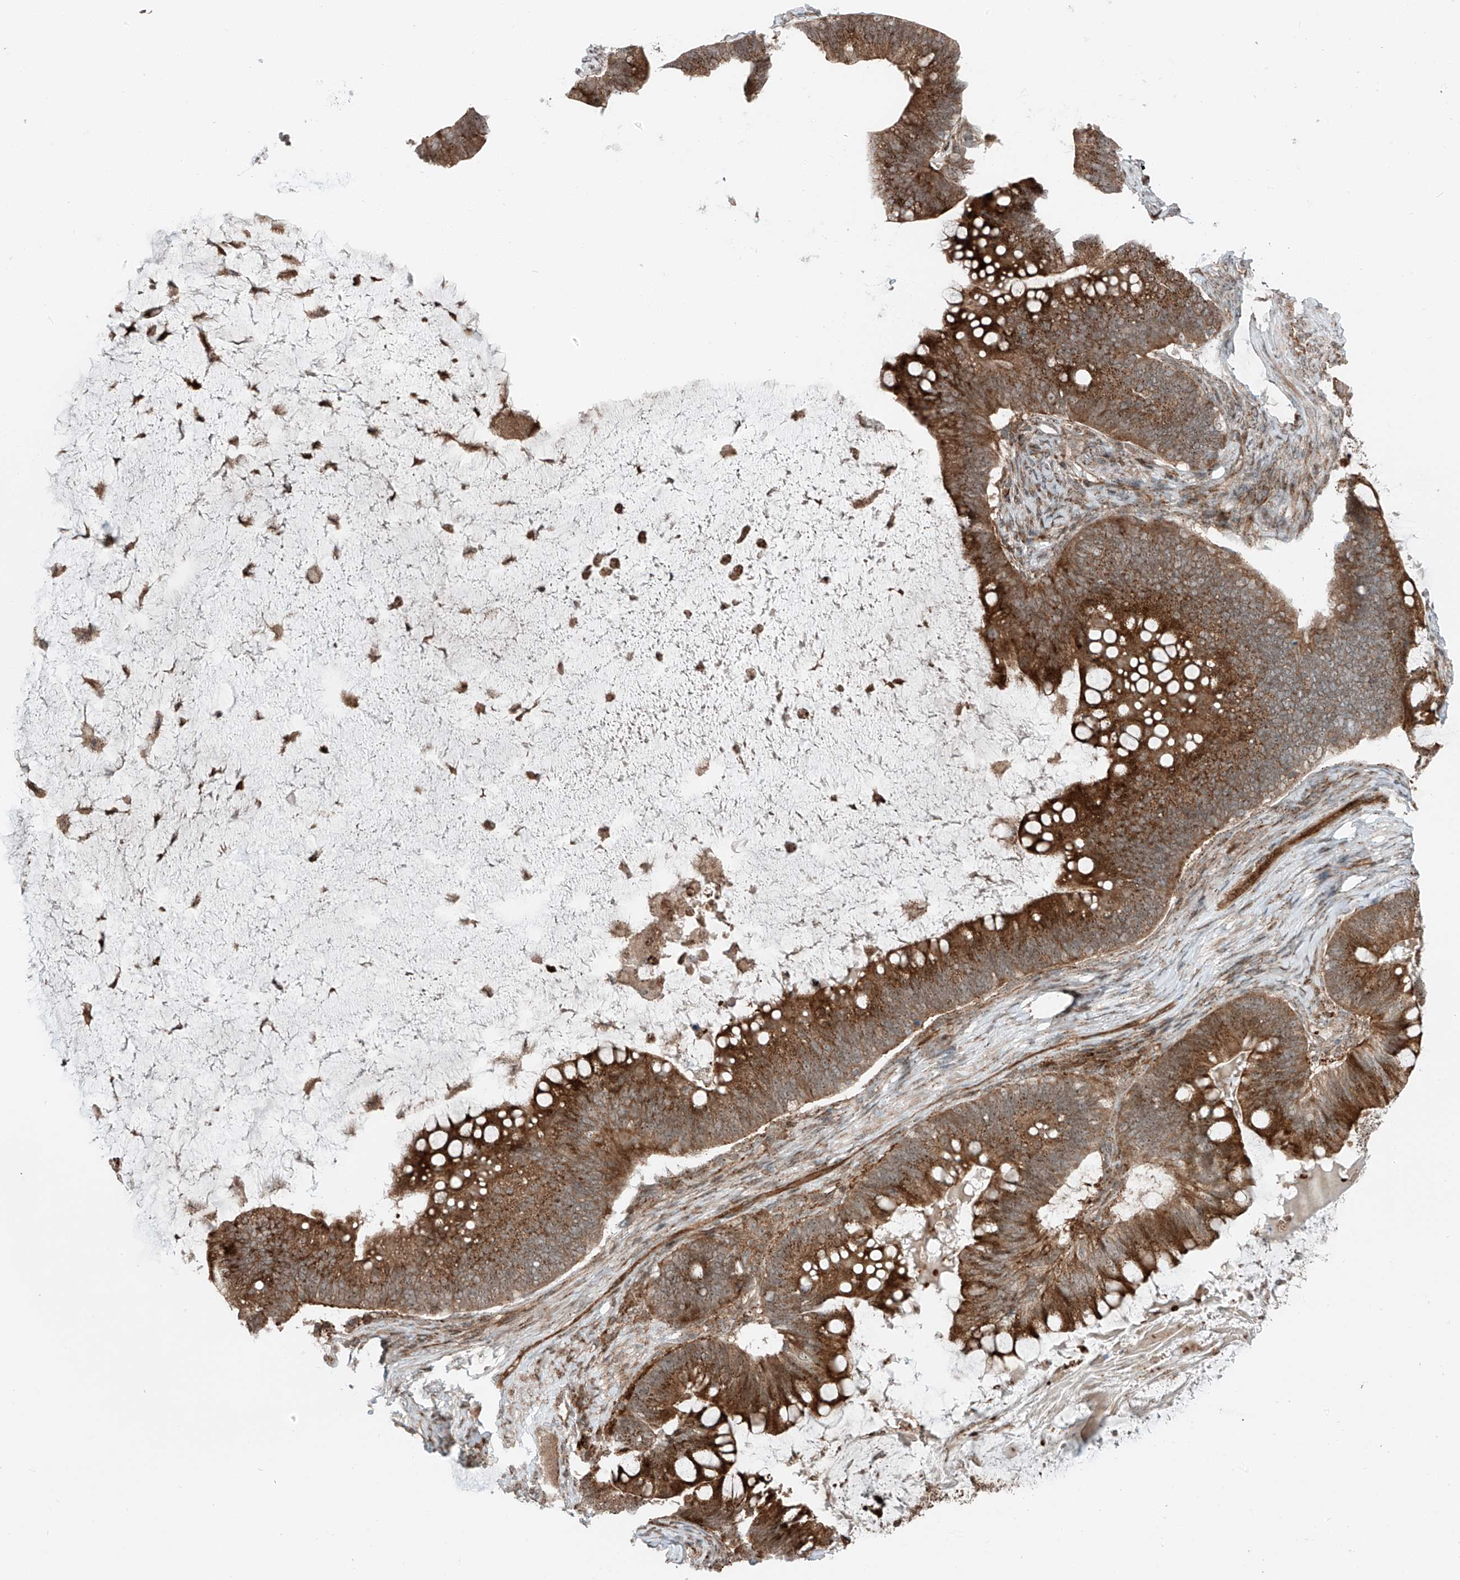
{"staining": {"intensity": "strong", "quantity": ">75%", "location": "cytoplasmic/membranous"}, "tissue": "ovarian cancer", "cell_type": "Tumor cells", "image_type": "cancer", "snomed": [{"axis": "morphology", "description": "Cystadenocarcinoma, mucinous, NOS"}, {"axis": "topography", "description": "Ovary"}], "caption": "Immunohistochemical staining of human ovarian cancer reveals high levels of strong cytoplasmic/membranous positivity in about >75% of tumor cells.", "gene": "USP48", "patient": {"sex": "female", "age": 61}}